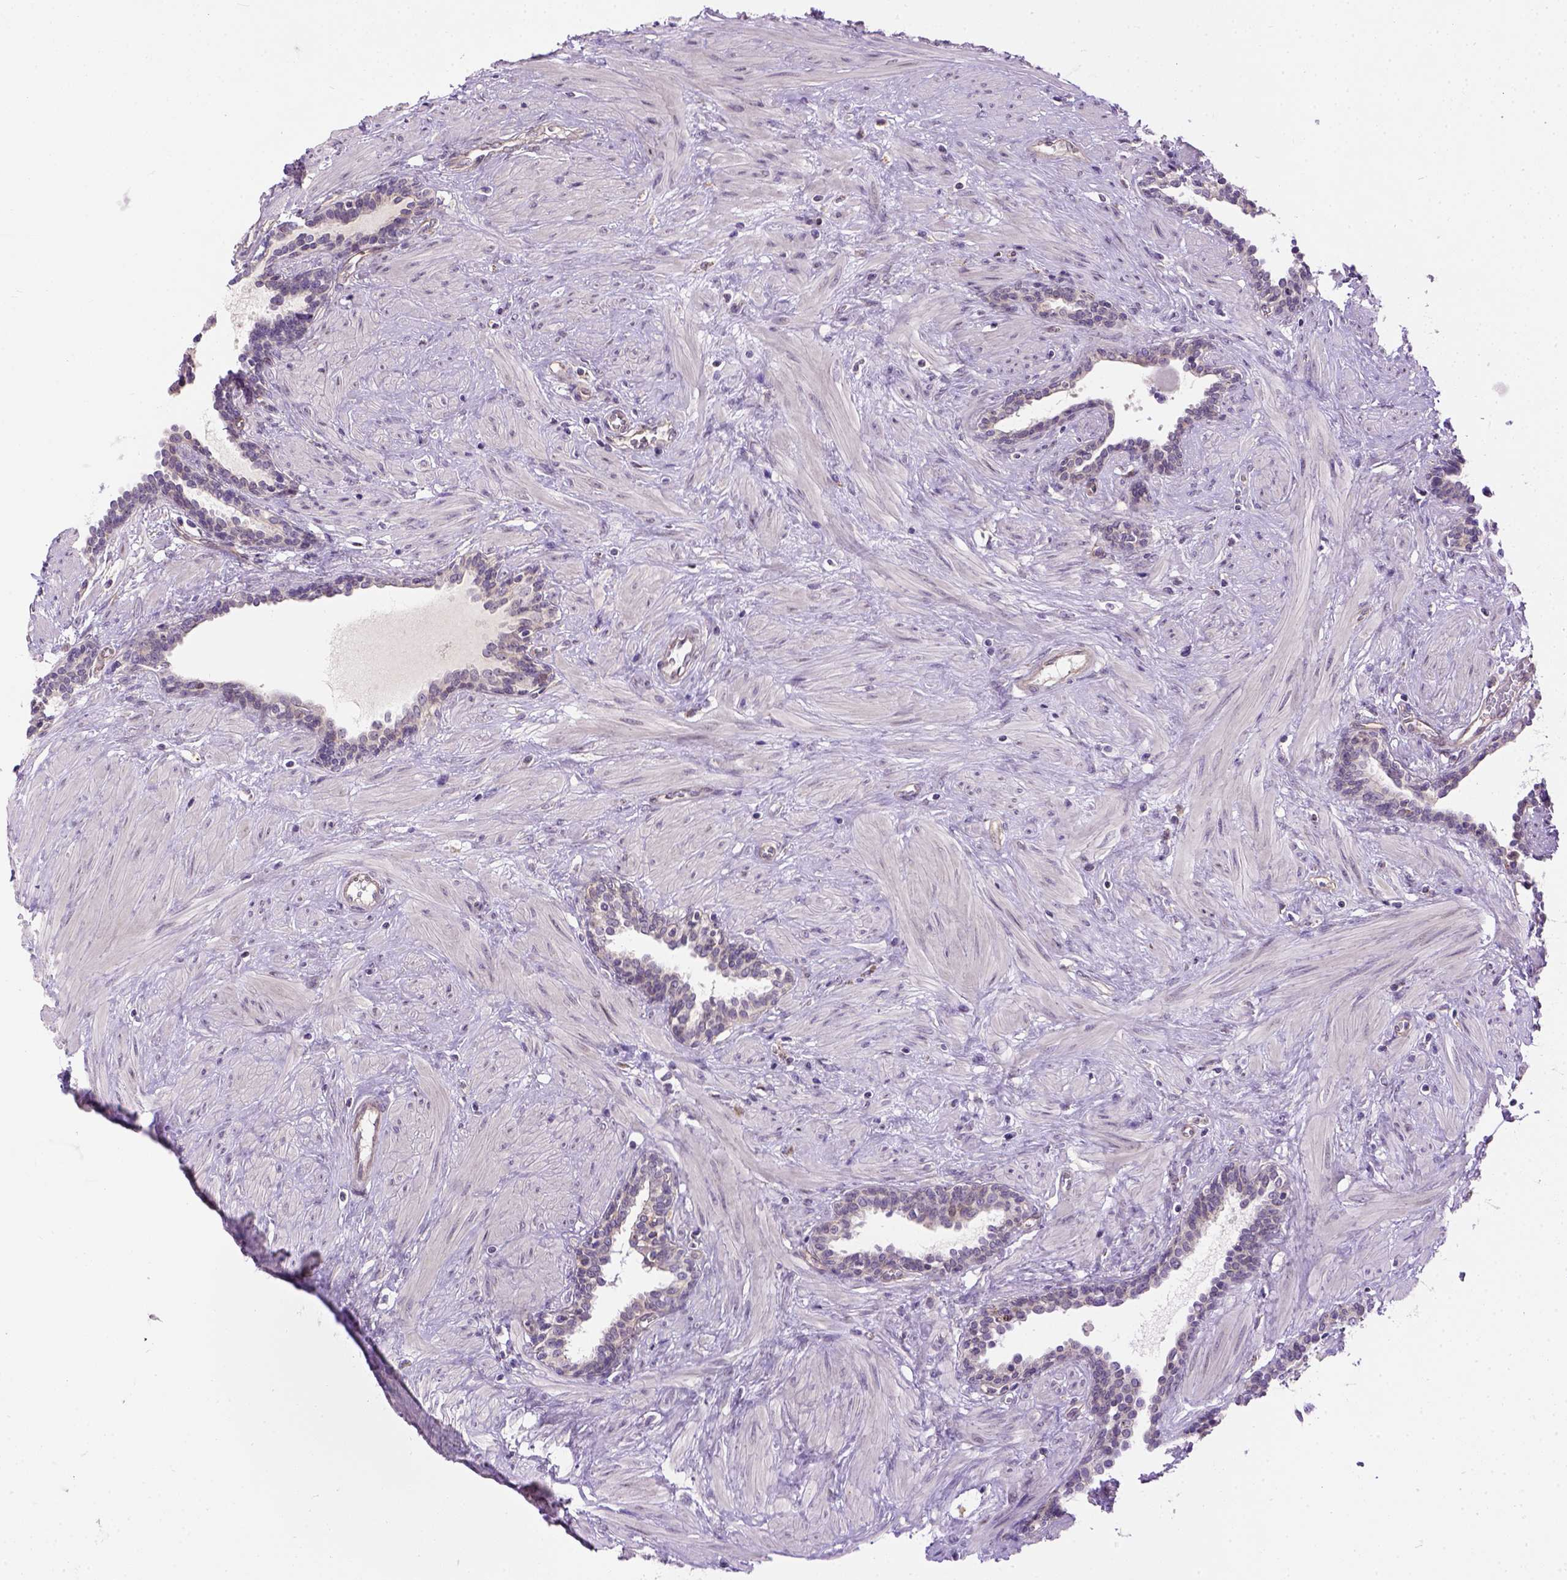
{"staining": {"intensity": "negative", "quantity": "none", "location": "none"}, "tissue": "prostate", "cell_type": "Glandular cells", "image_type": "normal", "snomed": [{"axis": "morphology", "description": "Normal tissue, NOS"}, {"axis": "topography", "description": "Prostate"}], "caption": "IHC photomicrograph of normal prostate: human prostate stained with DAB (3,3'-diaminobenzidine) demonstrates no significant protein positivity in glandular cells. (DAB immunohistochemistry with hematoxylin counter stain).", "gene": "KAZN", "patient": {"sex": "male", "age": 55}}